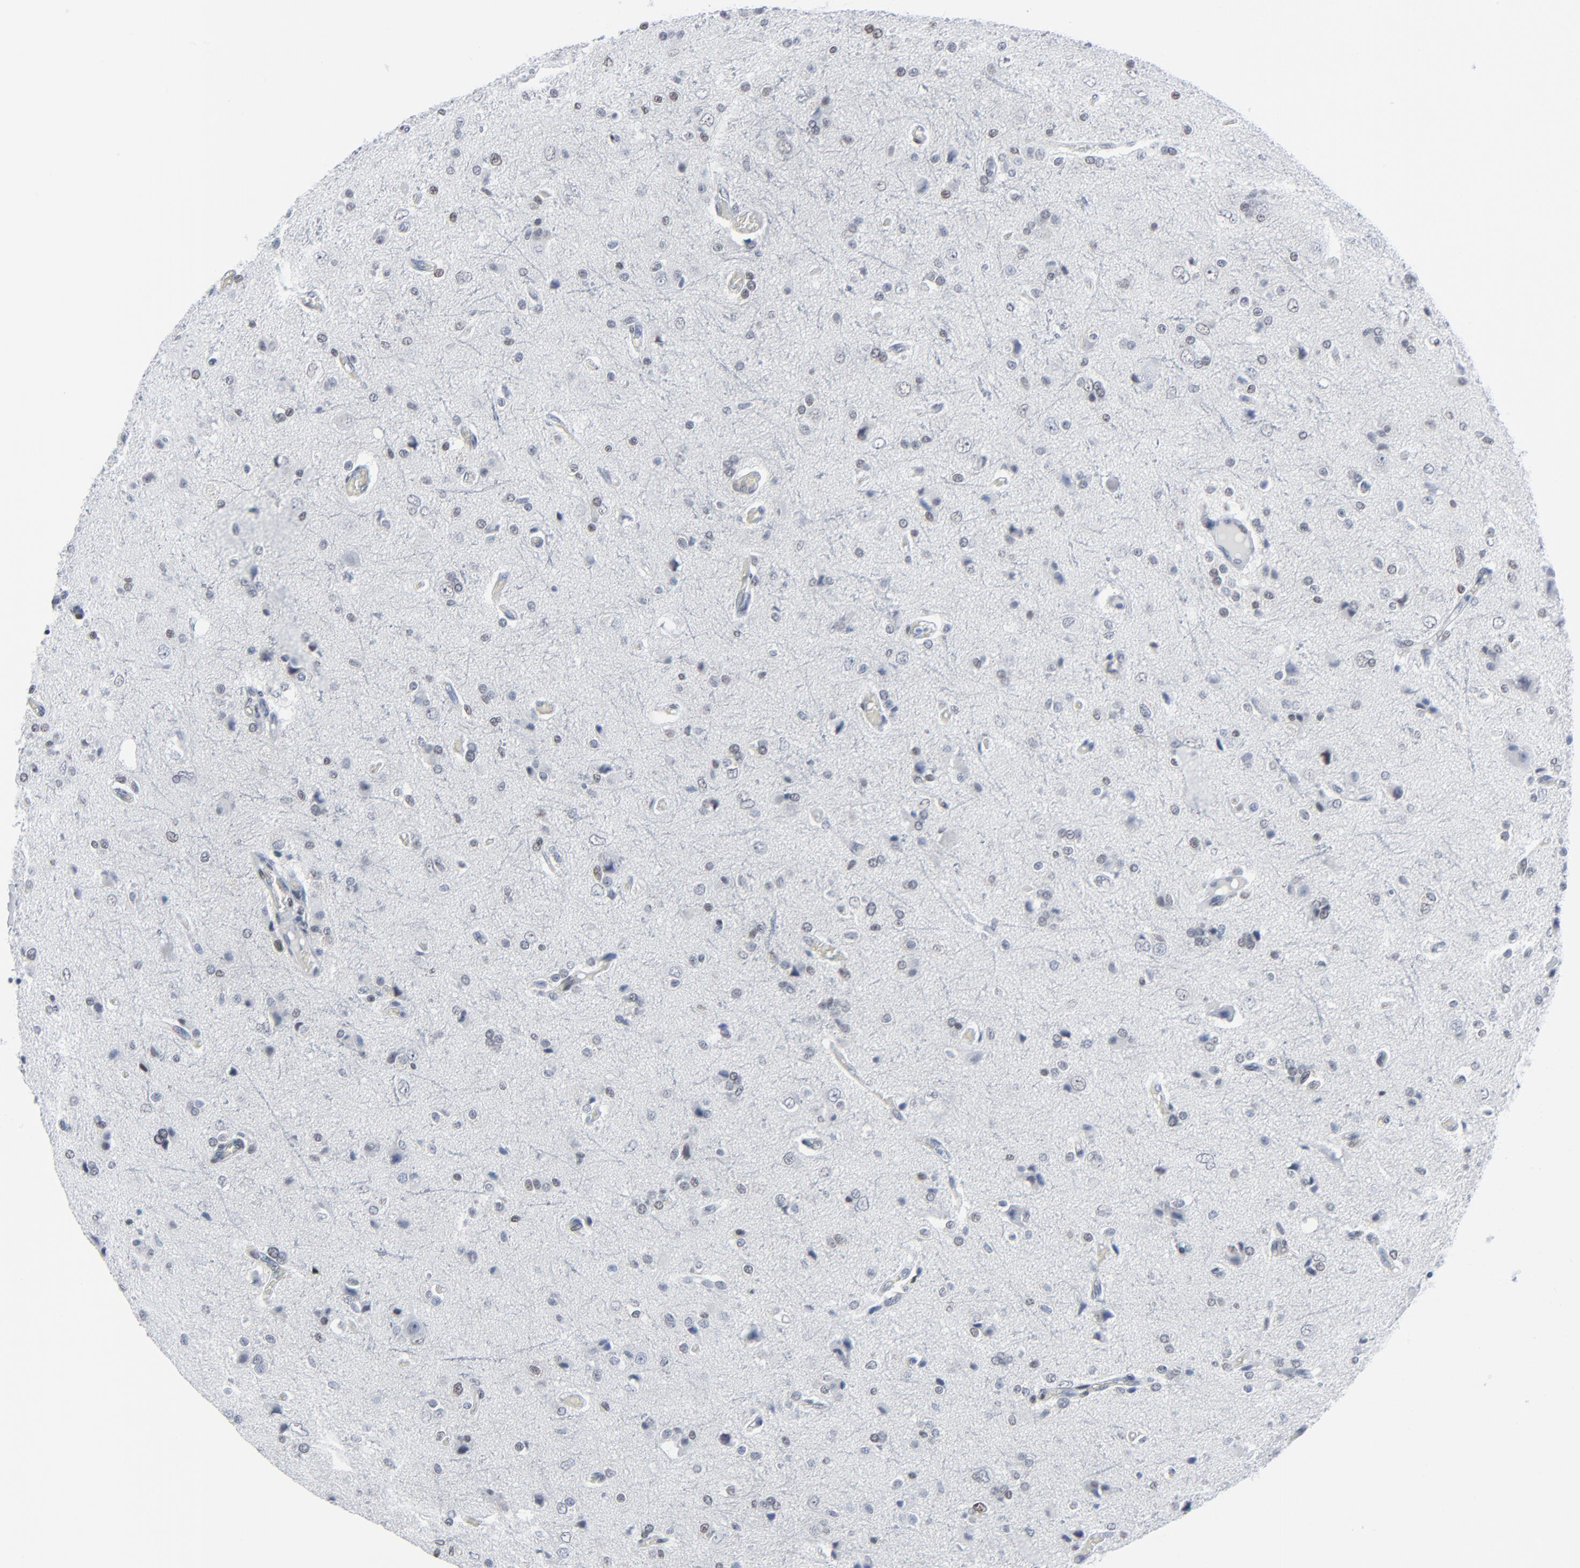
{"staining": {"intensity": "weak", "quantity": "<25%", "location": "nuclear"}, "tissue": "glioma", "cell_type": "Tumor cells", "image_type": "cancer", "snomed": [{"axis": "morphology", "description": "Glioma, malignant, High grade"}, {"axis": "topography", "description": "Brain"}], "caption": "Immunohistochemical staining of malignant glioma (high-grade) reveals no significant staining in tumor cells. (Brightfield microscopy of DAB immunohistochemistry (IHC) at high magnification).", "gene": "SIRT1", "patient": {"sex": "male", "age": 47}}